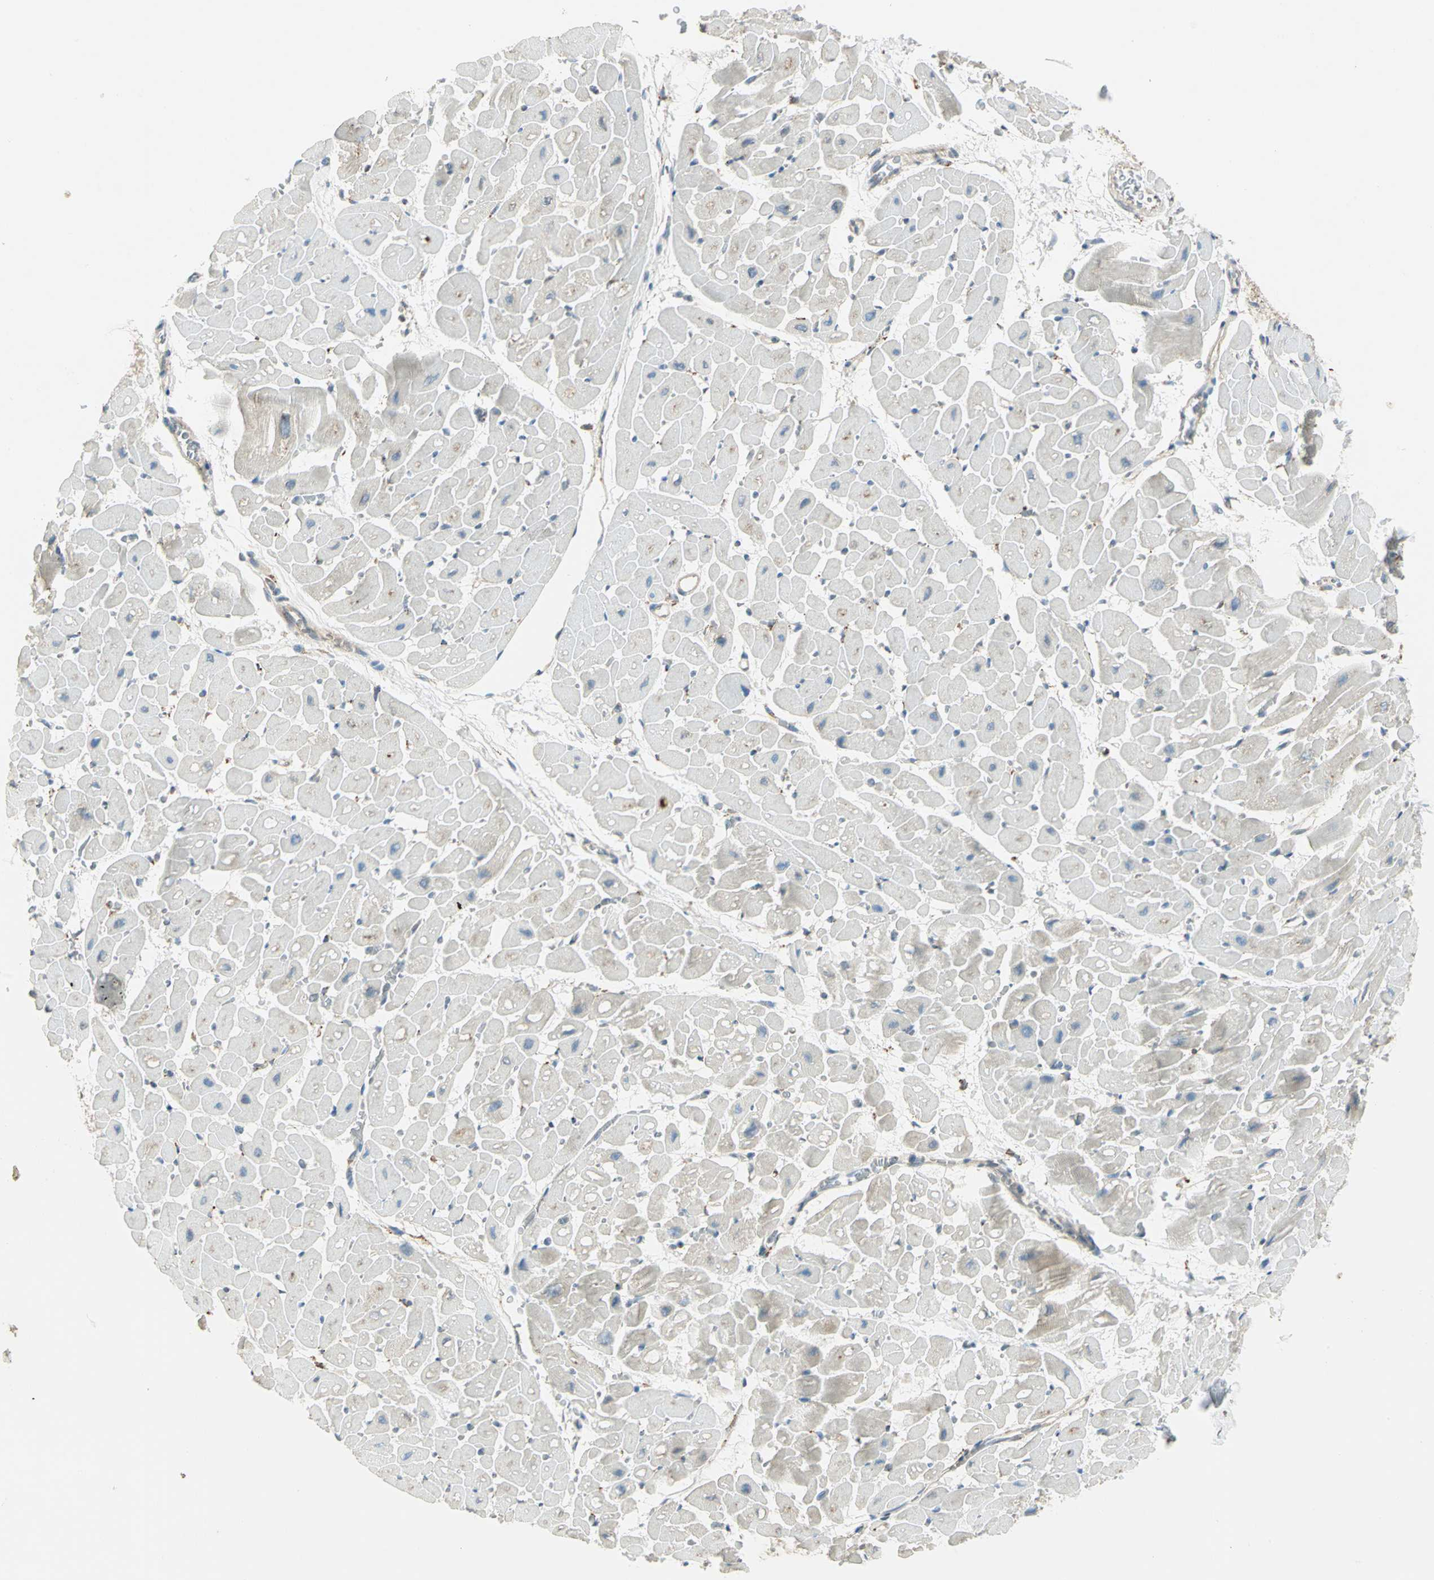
{"staining": {"intensity": "negative", "quantity": "none", "location": "none"}, "tissue": "heart muscle", "cell_type": "Cardiomyocytes", "image_type": "normal", "snomed": [{"axis": "morphology", "description": "Normal tissue, NOS"}, {"axis": "topography", "description": "Heart"}], "caption": "The micrograph displays no significant expression in cardiomyocytes of heart muscle.", "gene": "PDIA4", "patient": {"sex": "male", "age": 45}}